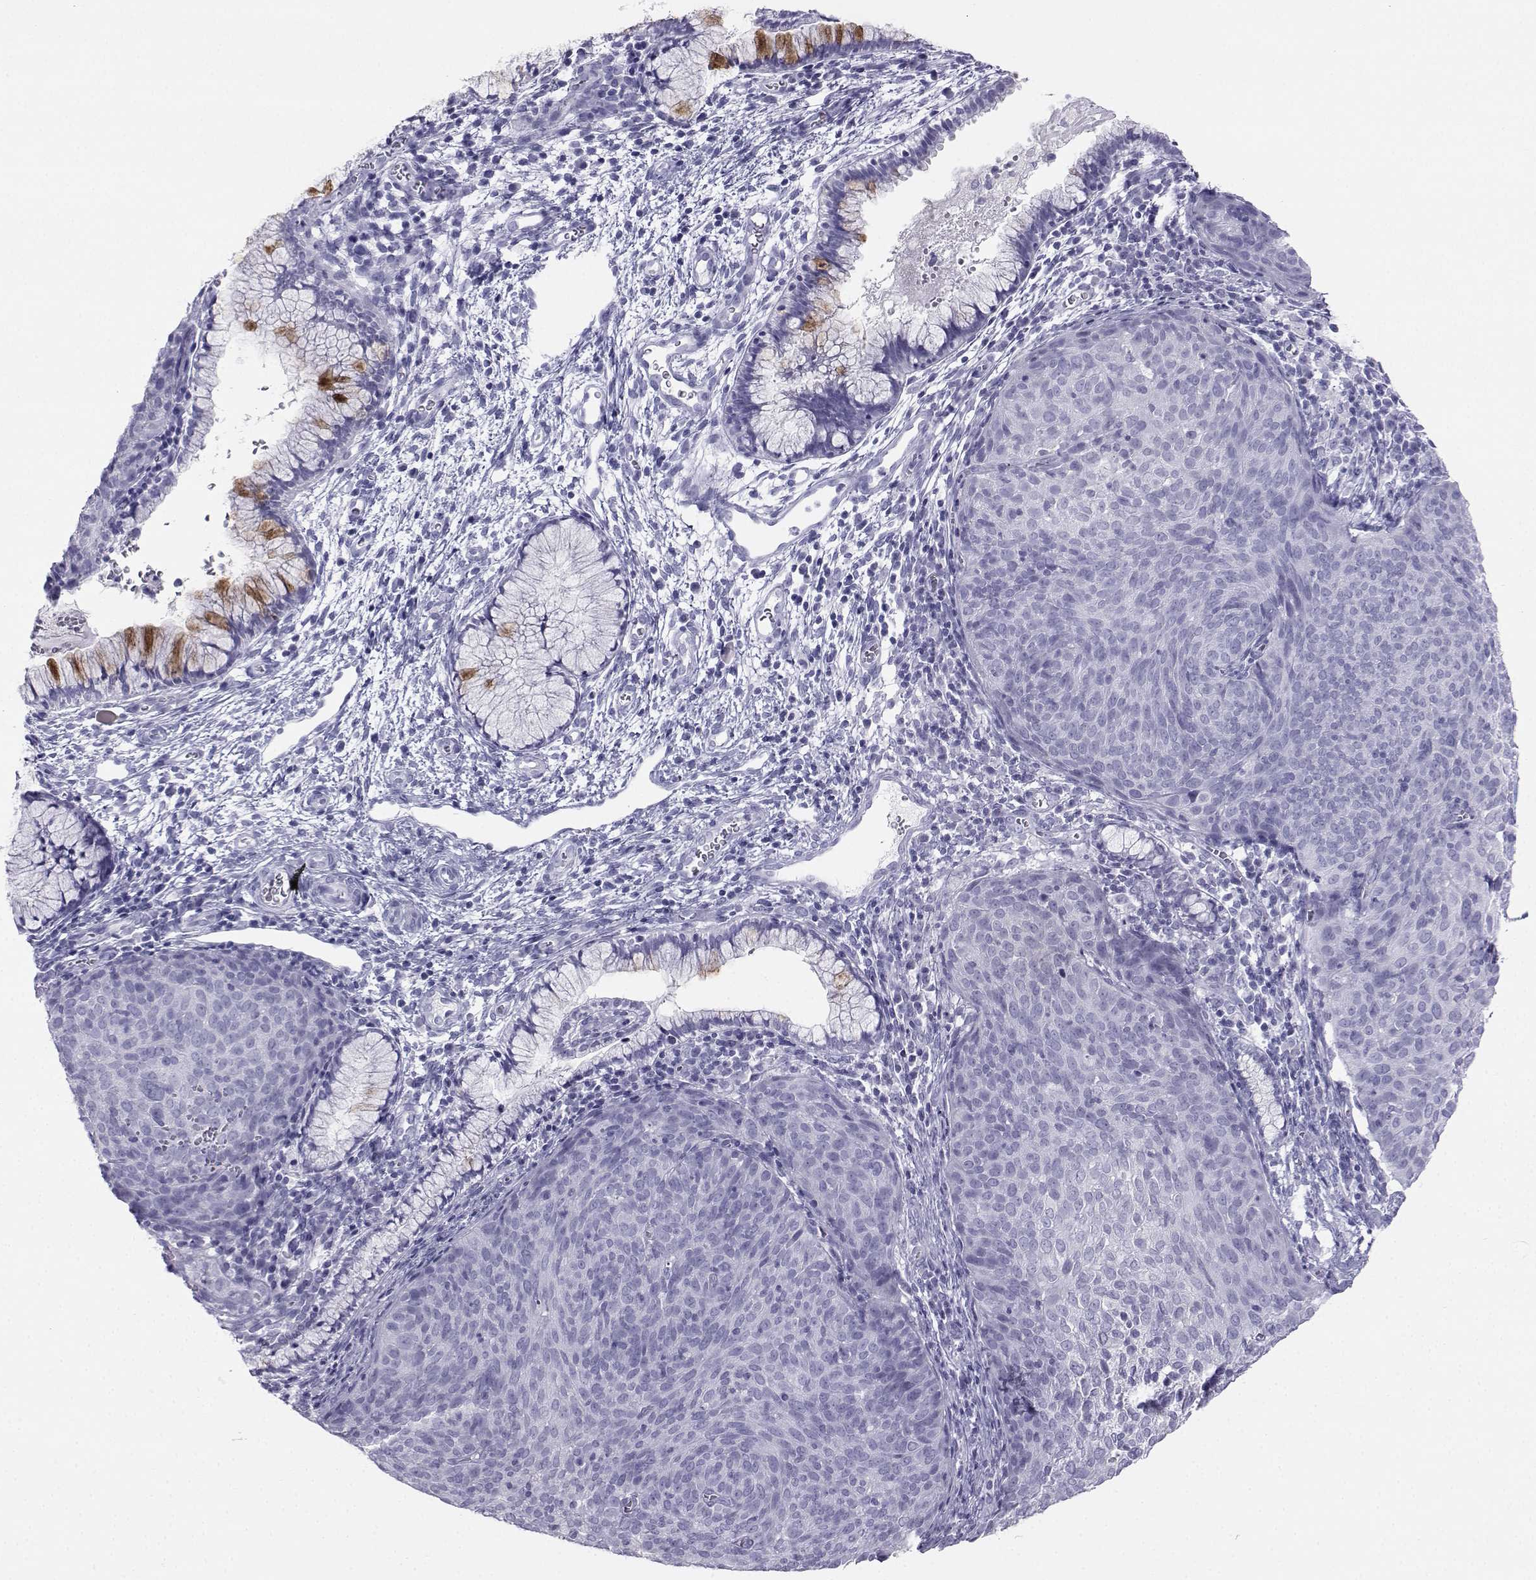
{"staining": {"intensity": "negative", "quantity": "none", "location": "none"}, "tissue": "cervical cancer", "cell_type": "Tumor cells", "image_type": "cancer", "snomed": [{"axis": "morphology", "description": "Squamous cell carcinoma, NOS"}, {"axis": "topography", "description": "Cervix"}], "caption": "Cervical squamous cell carcinoma stained for a protein using immunohistochemistry displays no positivity tumor cells.", "gene": "SST", "patient": {"sex": "female", "age": 39}}